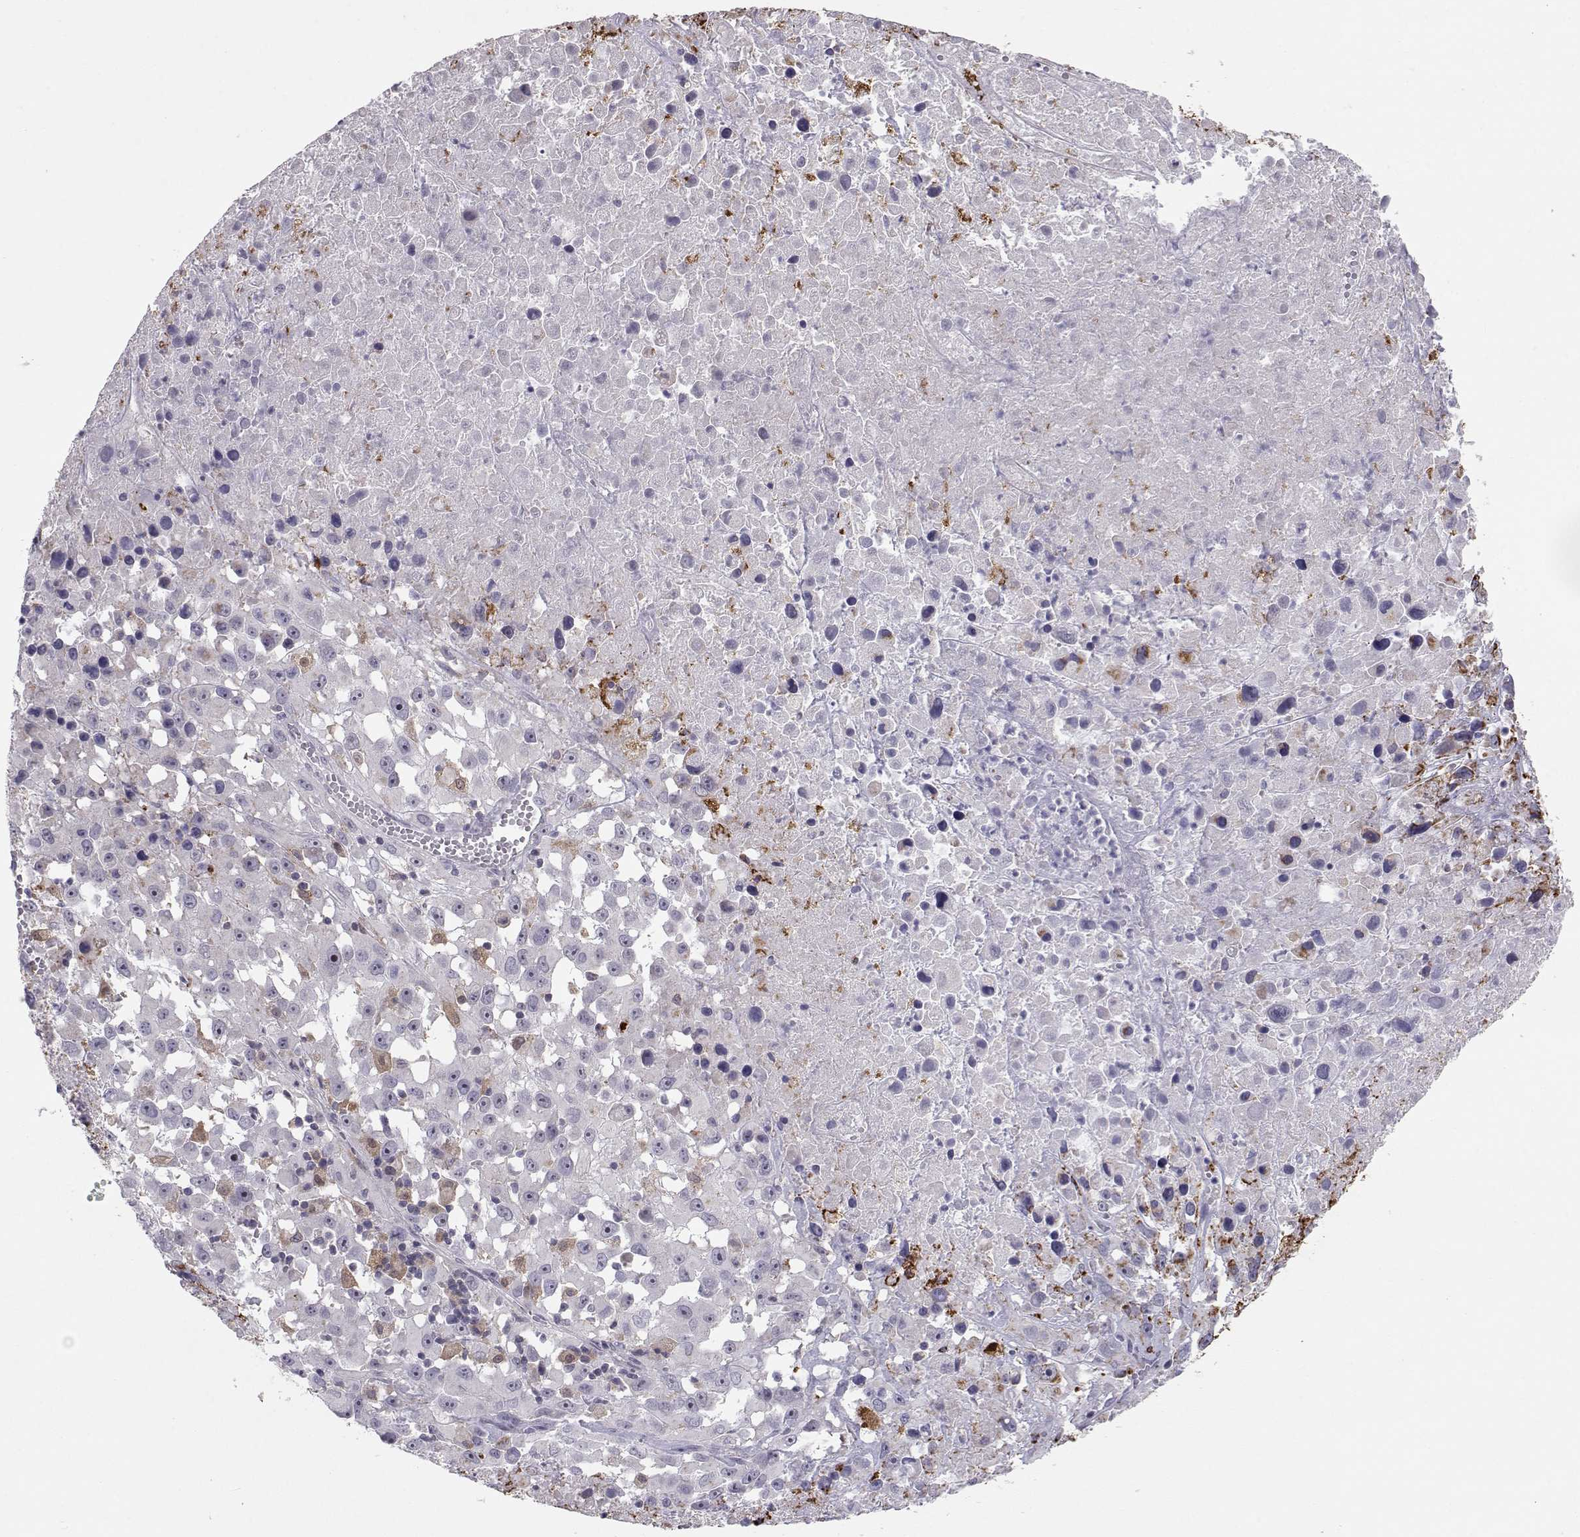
{"staining": {"intensity": "negative", "quantity": "none", "location": "none"}, "tissue": "melanoma", "cell_type": "Tumor cells", "image_type": "cancer", "snomed": [{"axis": "morphology", "description": "Malignant melanoma, Metastatic site"}, {"axis": "topography", "description": "Lymph node"}], "caption": "Immunohistochemistry of human malignant melanoma (metastatic site) displays no expression in tumor cells.", "gene": "NPVF", "patient": {"sex": "male", "age": 50}}